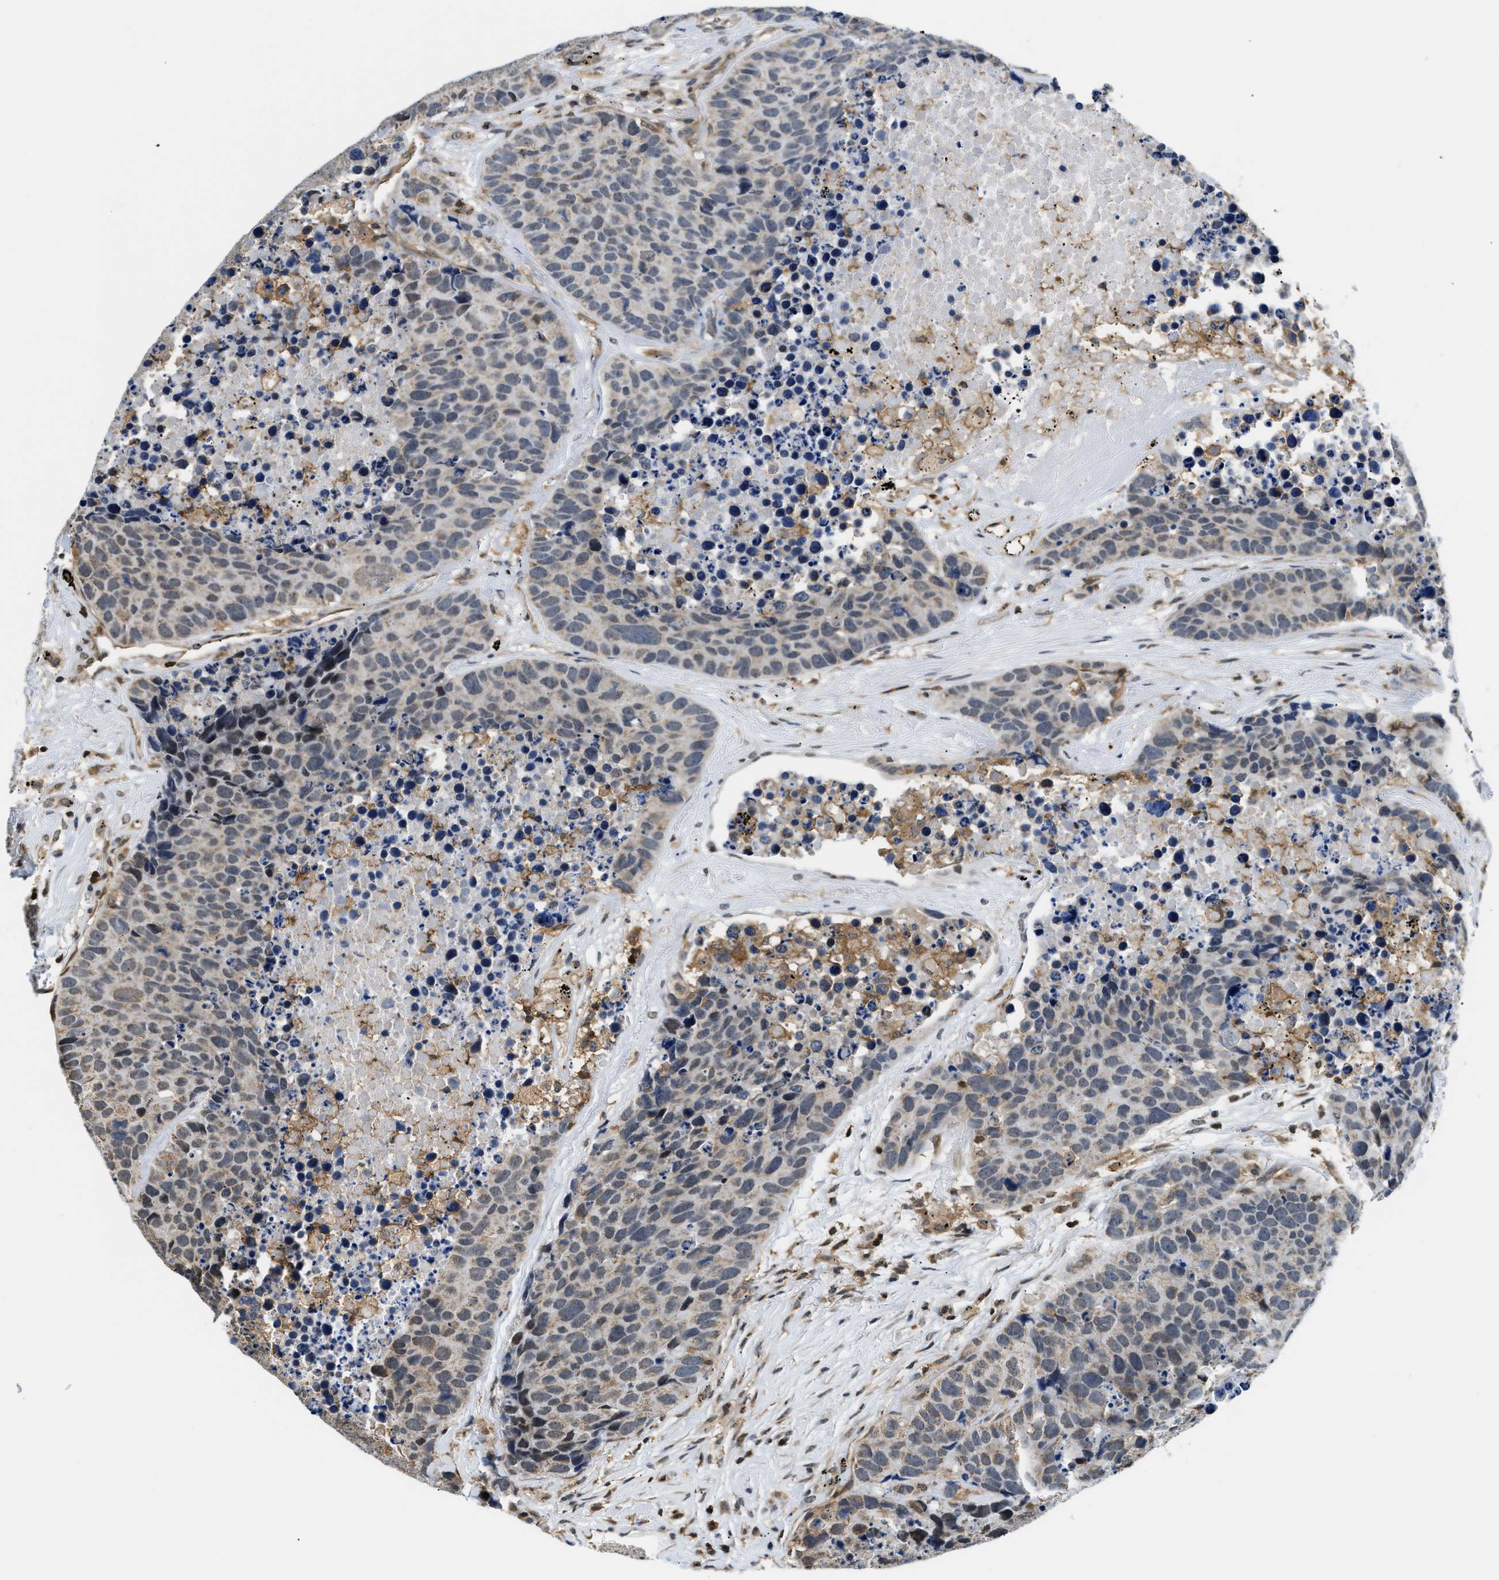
{"staining": {"intensity": "weak", "quantity": "<25%", "location": "nuclear"}, "tissue": "carcinoid", "cell_type": "Tumor cells", "image_type": "cancer", "snomed": [{"axis": "morphology", "description": "Carcinoid, malignant, NOS"}, {"axis": "topography", "description": "Lung"}], "caption": "Image shows no protein staining in tumor cells of malignant carcinoid tissue. (Stains: DAB IHC with hematoxylin counter stain, Microscopy: brightfield microscopy at high magnification).", "gene": "STK10", "patient": {"sex": "male", "age": 60}}